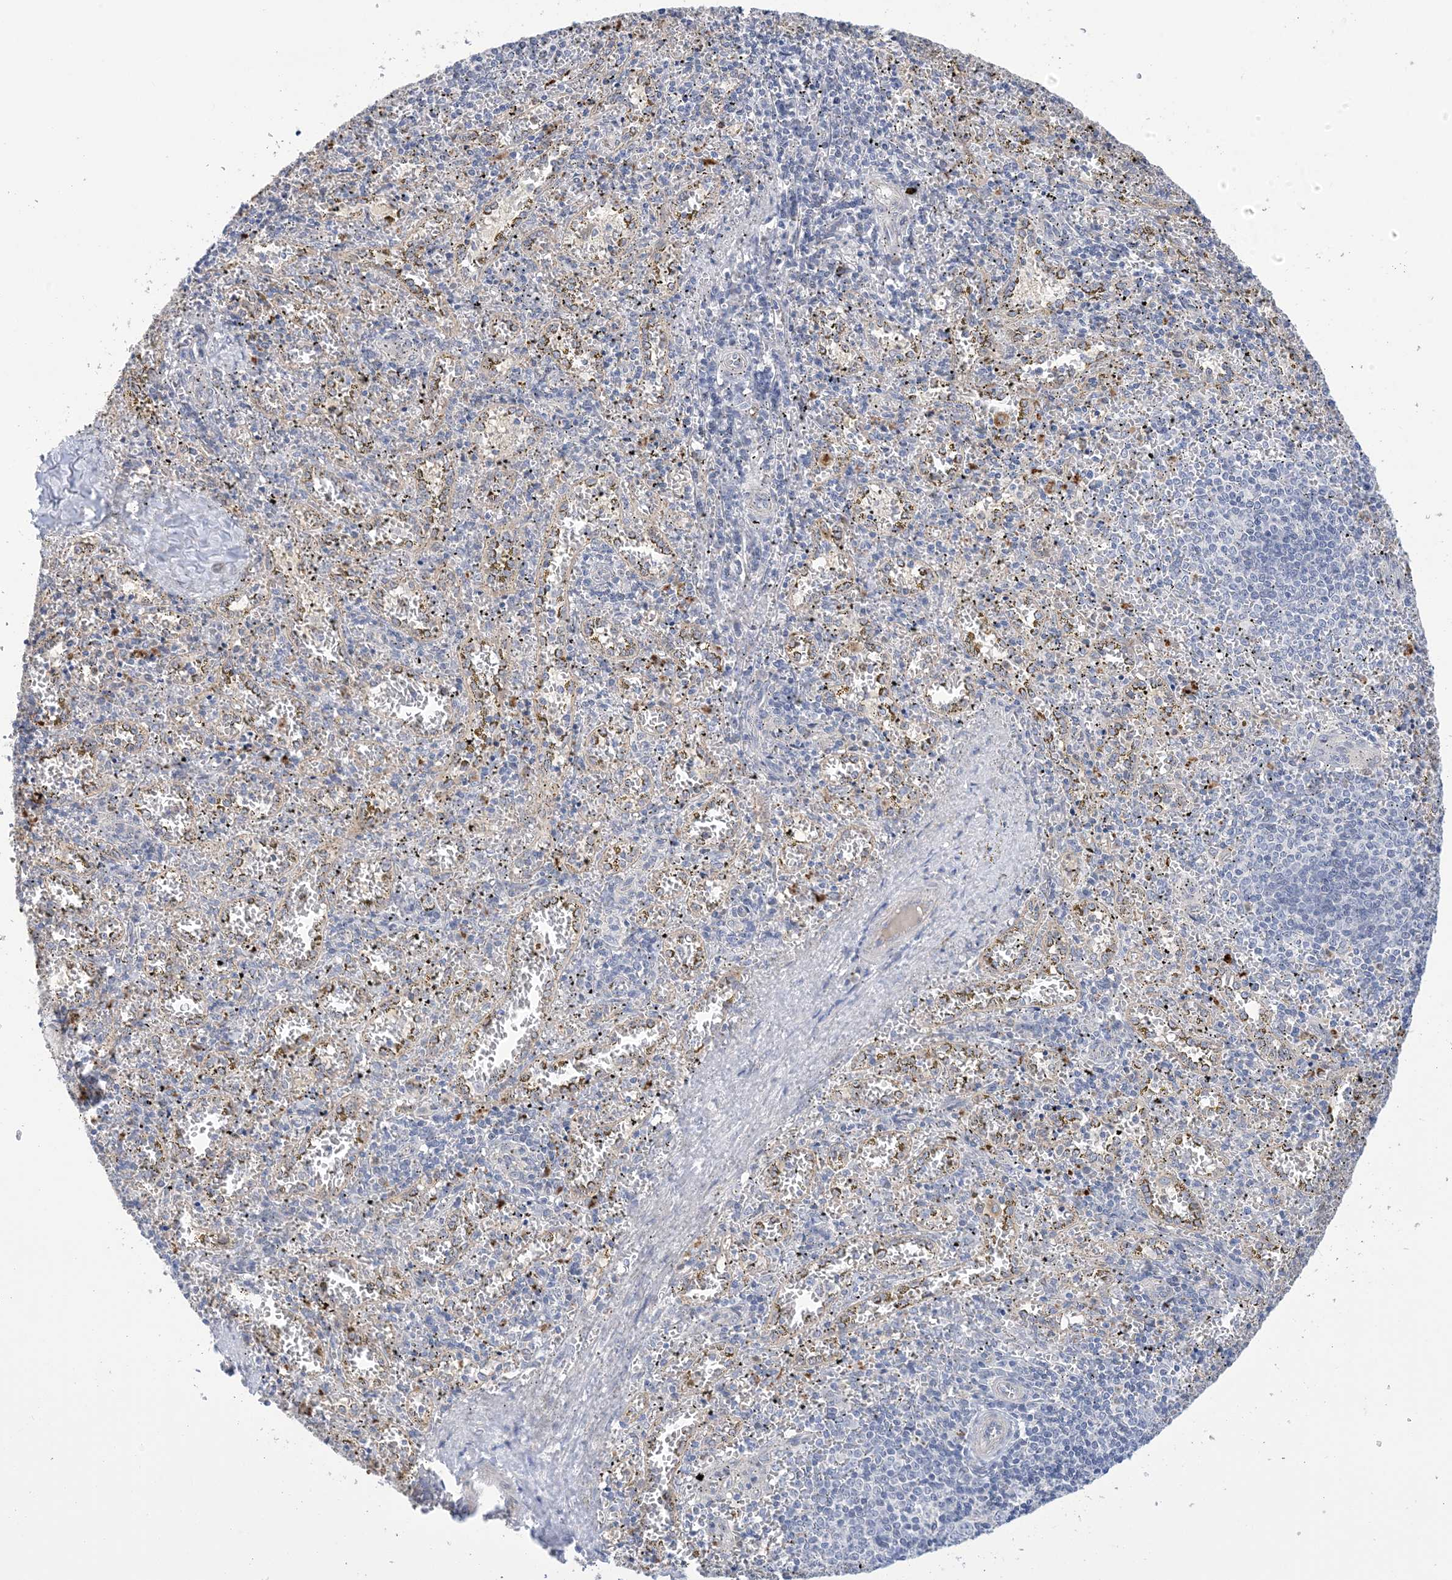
{"staining": {"intensity": "negative", "quantity": "none", "location": "none"}, "tissue": "spleen", "cell_type": "Cells in red pulp", "image_type": "normal", "snomed": [{"axis": "morphology", "description": "Normal tissue, NOS"}, {"axis": "topography", "description": "Spleen"}], "caption": "The histopathology image displays no staining of cells in red pulp in unremarkable spleen. (IHC, brightfield microscopy, high magnification).", "gene": "TTYH1", "patient": {"sex": "male", "age": 11}}